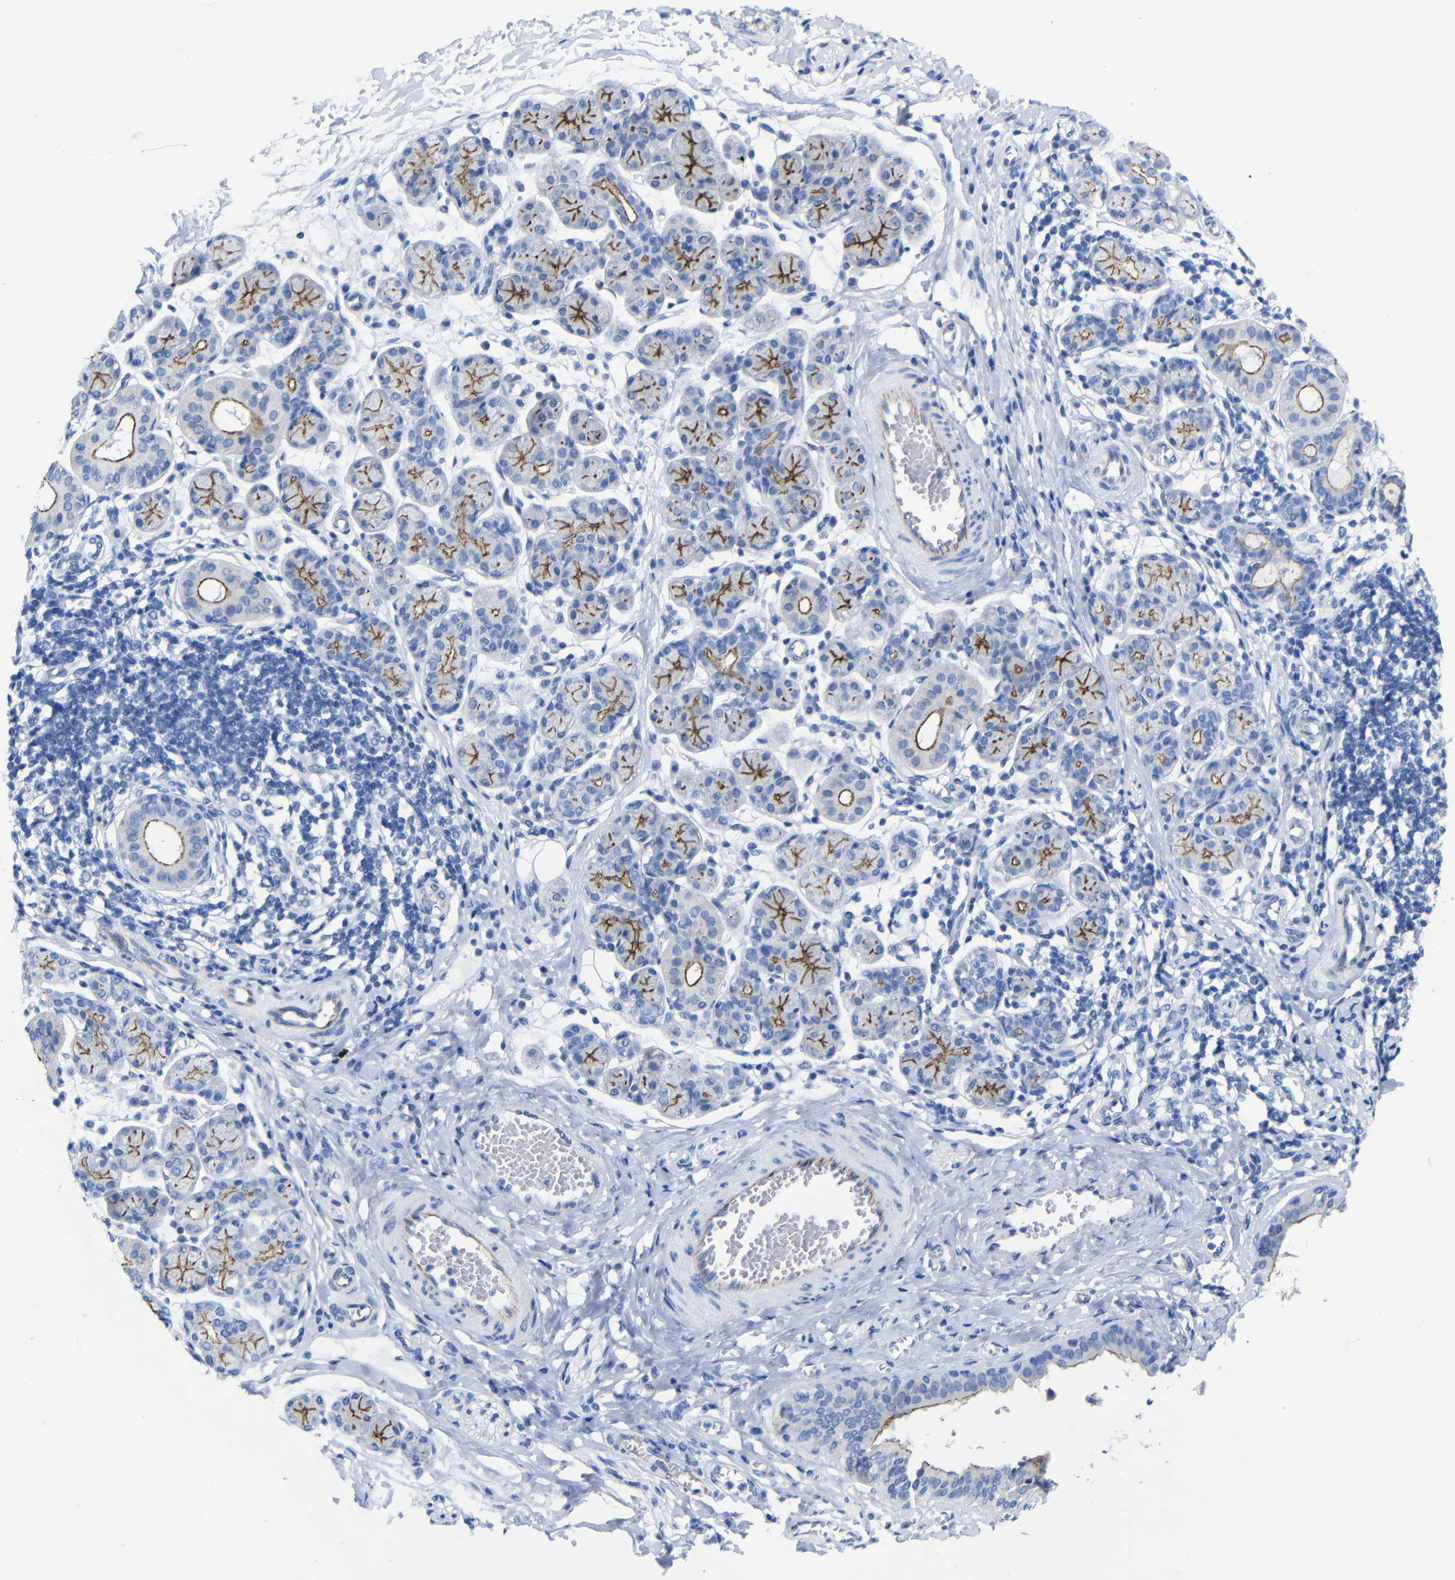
{"staining": {"intensity": "strong", "quantity": "25%-75%", "location": "cytoplasmic/membranous"}, "tissue": "salivary gland", "cell_type": "Glandular cells", "image_type": "normal", "snomed": [{"axis": "morphology", "description": "Normal tissue, NOS"}, {"axis": "morphology", "description": "Inflammation, NOS"}, {"axis": "topography", "description": "Lymph node"}, {"axis": "topography", "description": "Salivary gland"}], "caption": "About 25%-75% of glandular cells in normal salivary gland demonstrate strong cytoplasmic/membranous protein staining as visualized by brown immunohistochemical staining.", "gene": "CGNL1", "patient": {"sex": "male", "age": 3}}